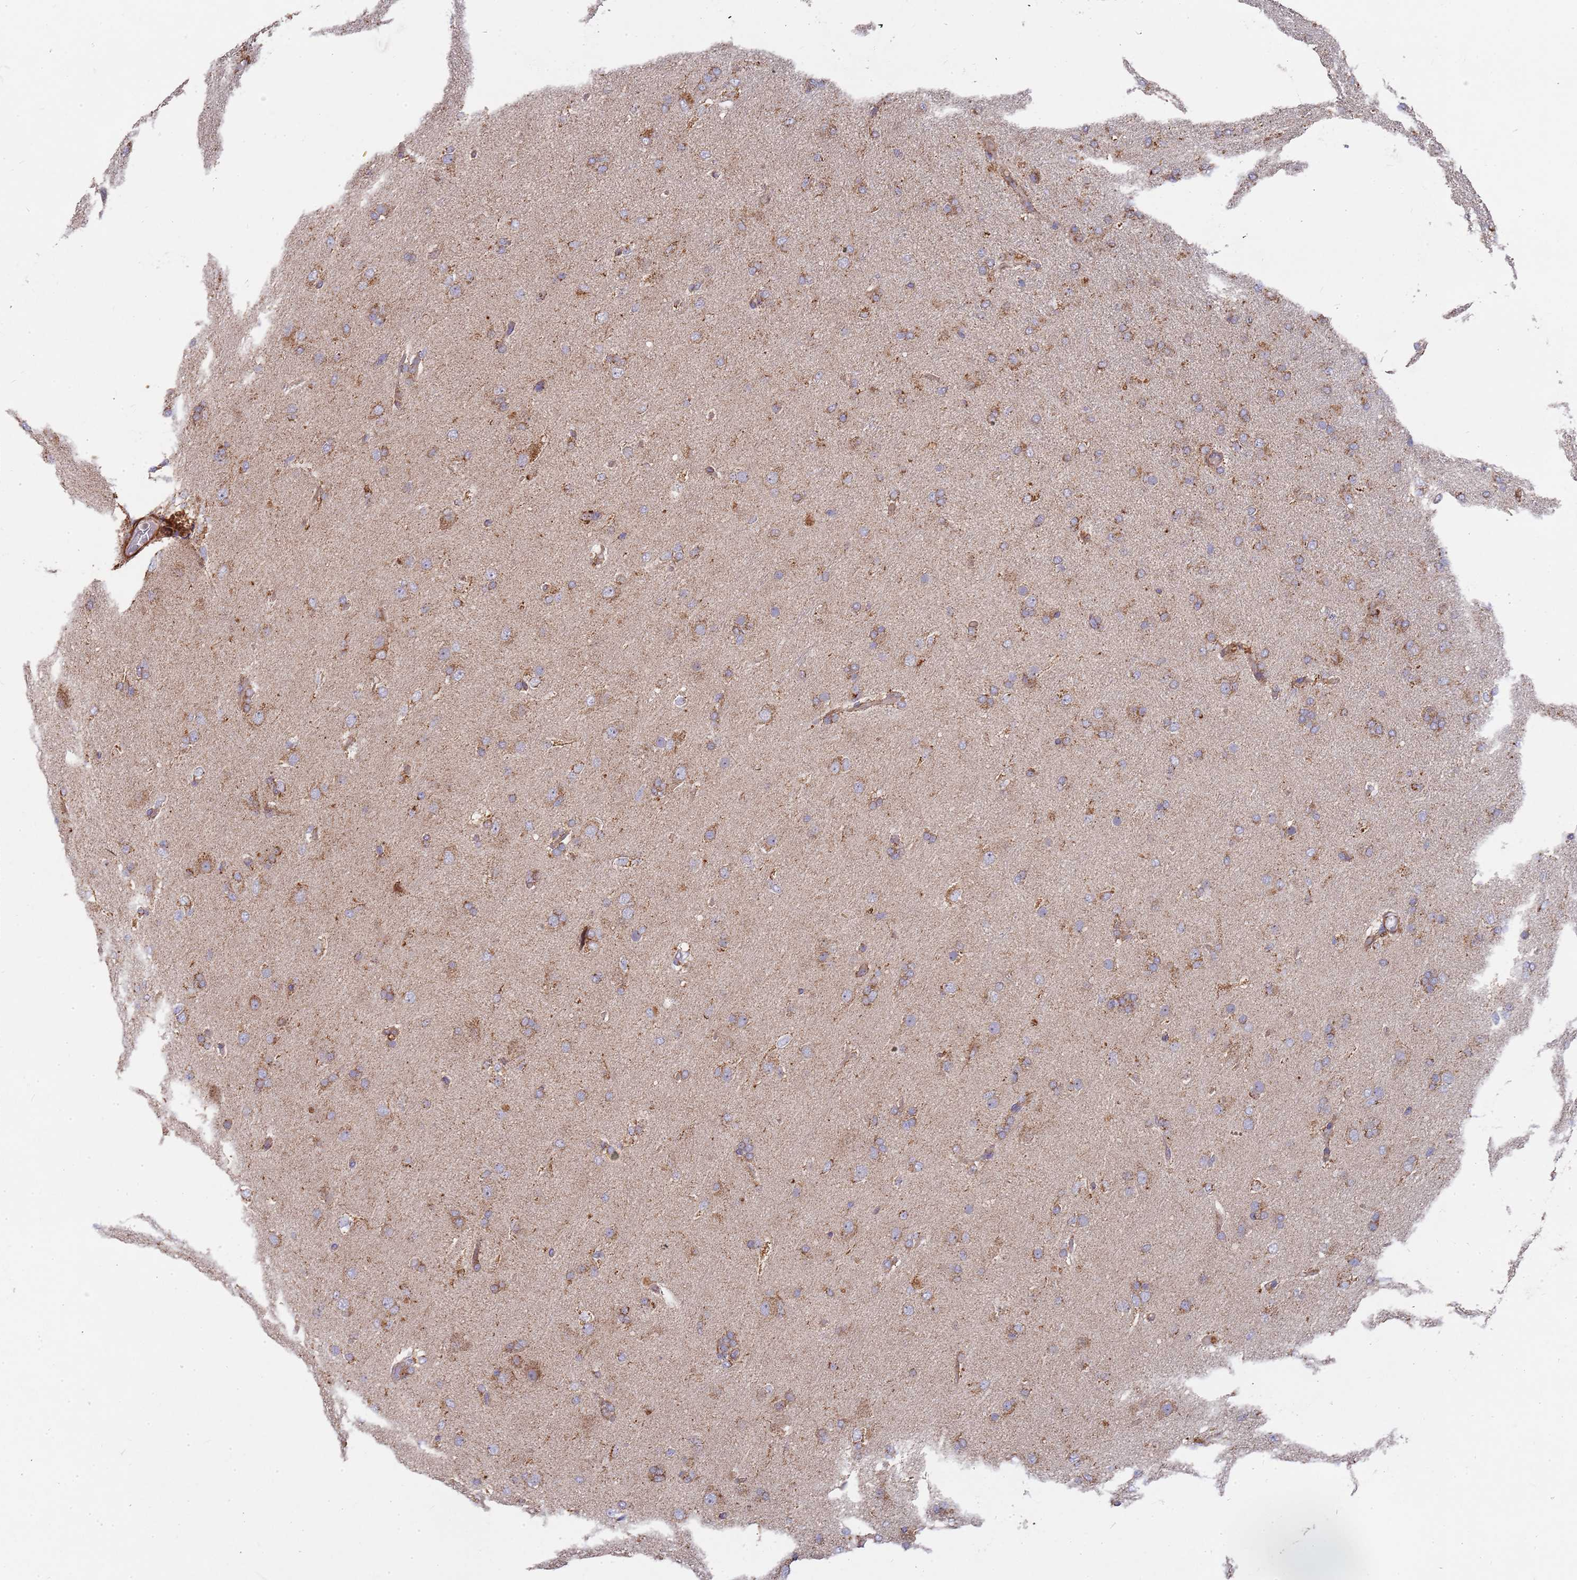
{"staining": {"intensity": "moderate", "quantity": ">75%", "location": "cytoplasmic/membranous"}, "tissue": "glioma", "cell_type": "Tumor cells", "image_type": "cancer", "snomed": [{"axis": "morphology", "description": "Glioma, malignant, Low grade"}, {"axis": "topography", "description": "Brain"}], "caption": "Moderate cytoplasmic/membranous positivity is present in approximately >75% of tumor cells in glioma.", "gene": "WDFY3", "patient": {"sex": "male", "age": 65}}